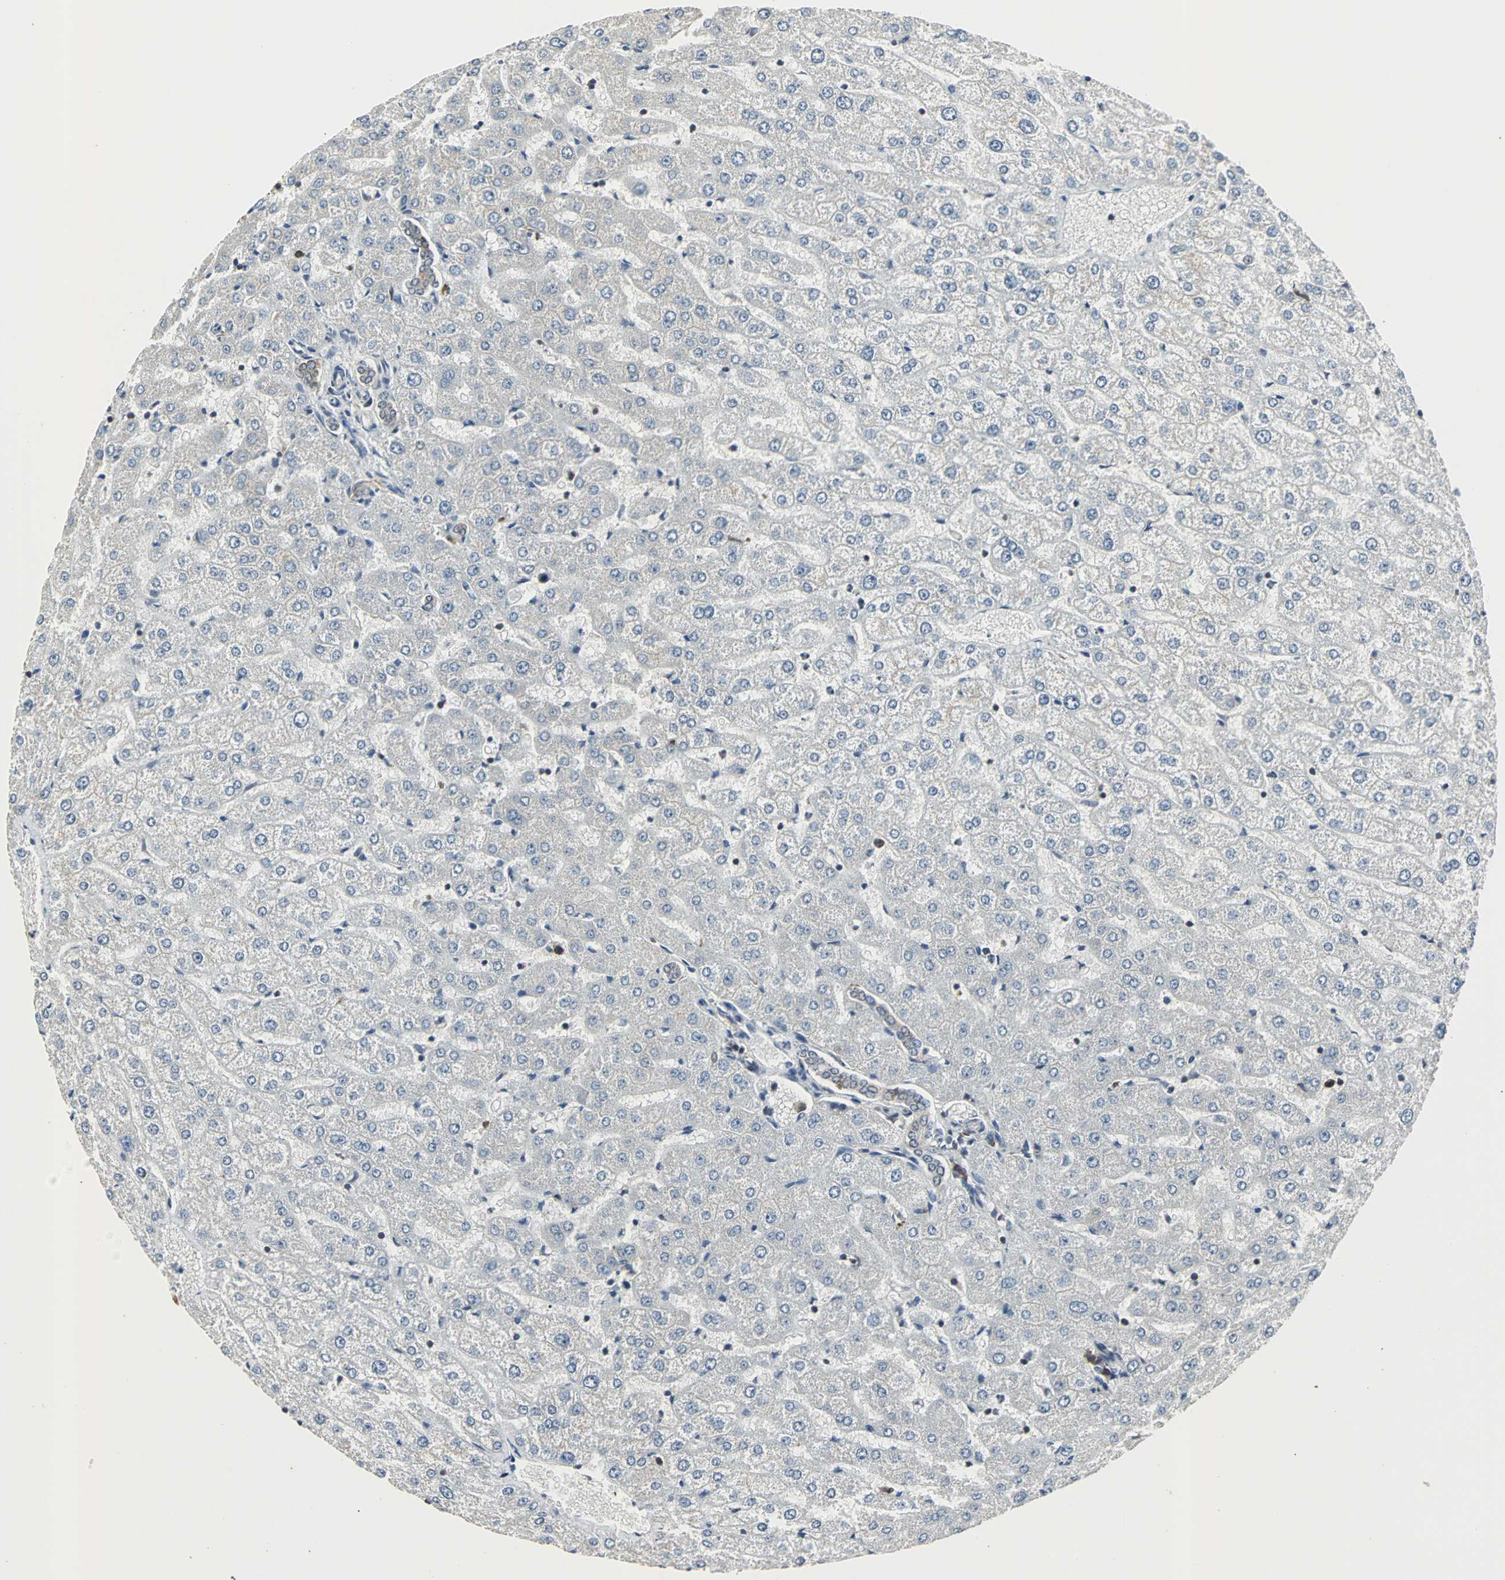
{"staining": {"intensity": "moderate", "quantity": ">75%", "location": "cytoplasmic/membranous"}, "tissue": "liver", "cell_type": "Cholangiocytes", "image_type": "normal", "snomed": [{"axis": "morphology", "description": "Normal tissue, NOS"}, {"axis": "morphology", "description": "Fibrosis, NOS"}, {"axis": "topography", "description": "Liver"}], "caption": "Protein staining of normal liver displays moderate cytoplasmic/membranous expression in about >75% of cholangiocytes.", "gene": "LRRFIP1", "patient": {"sex": "female", "age": 29}}